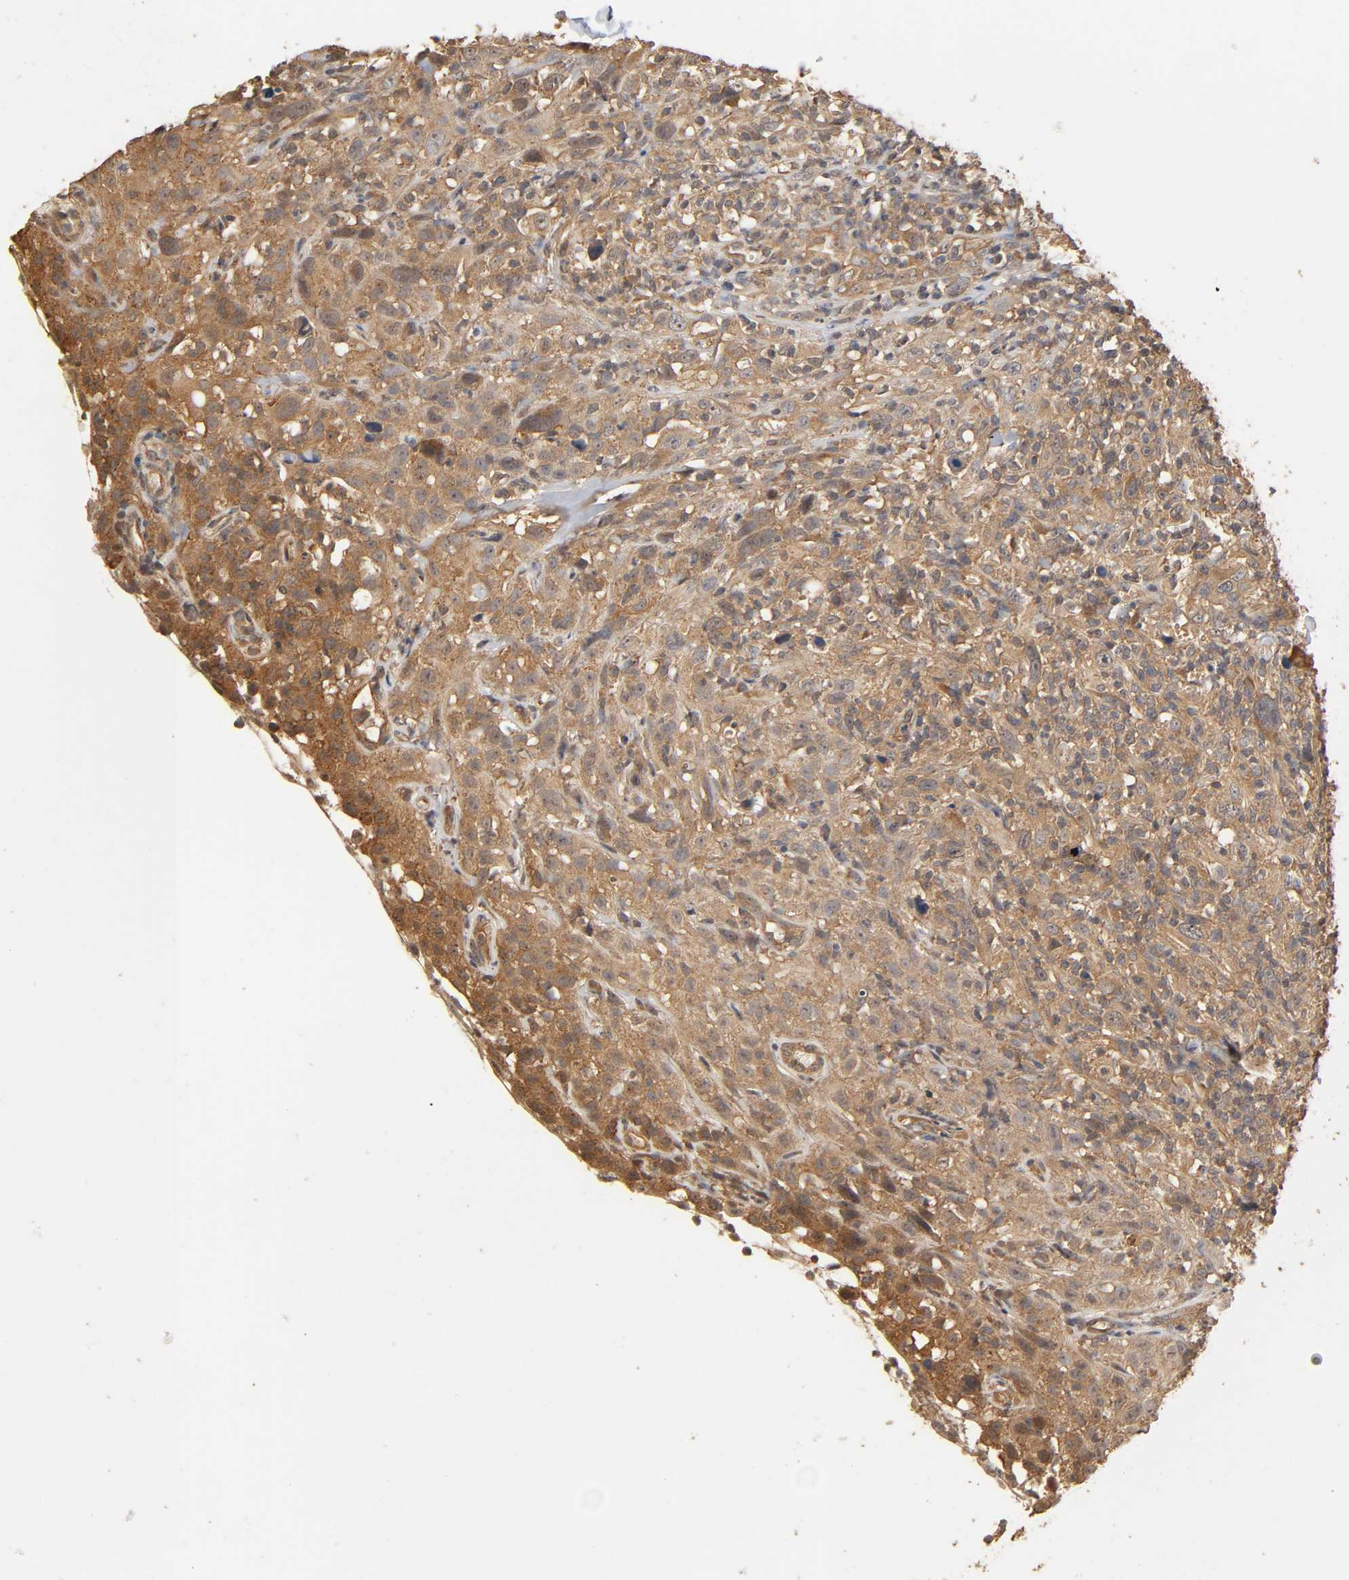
{"staining": {"intensity": "moderate", "quantity": ">75%", "location": "cytoplasmic/membranous"}, "tissue": "thyroid cancer", "cell_type": "Tumor cells", "image_type": "cancer", "snomed": [{"axis": "morphology", "description": "Carcinoma, NOS"}, {"axis": "topography", "description": "Thyroid gland"}], "caption": "Immunohistochemical staining of human thyroid cancer shows moderate cytoplasmic/membranous protein expression in approximately >75% of tumor cells. Ihc stains the protein in brown and the nuclei are stained blue.", "gene": "ARHGEF7", "patient": {"sex": "female", "age": 77}}